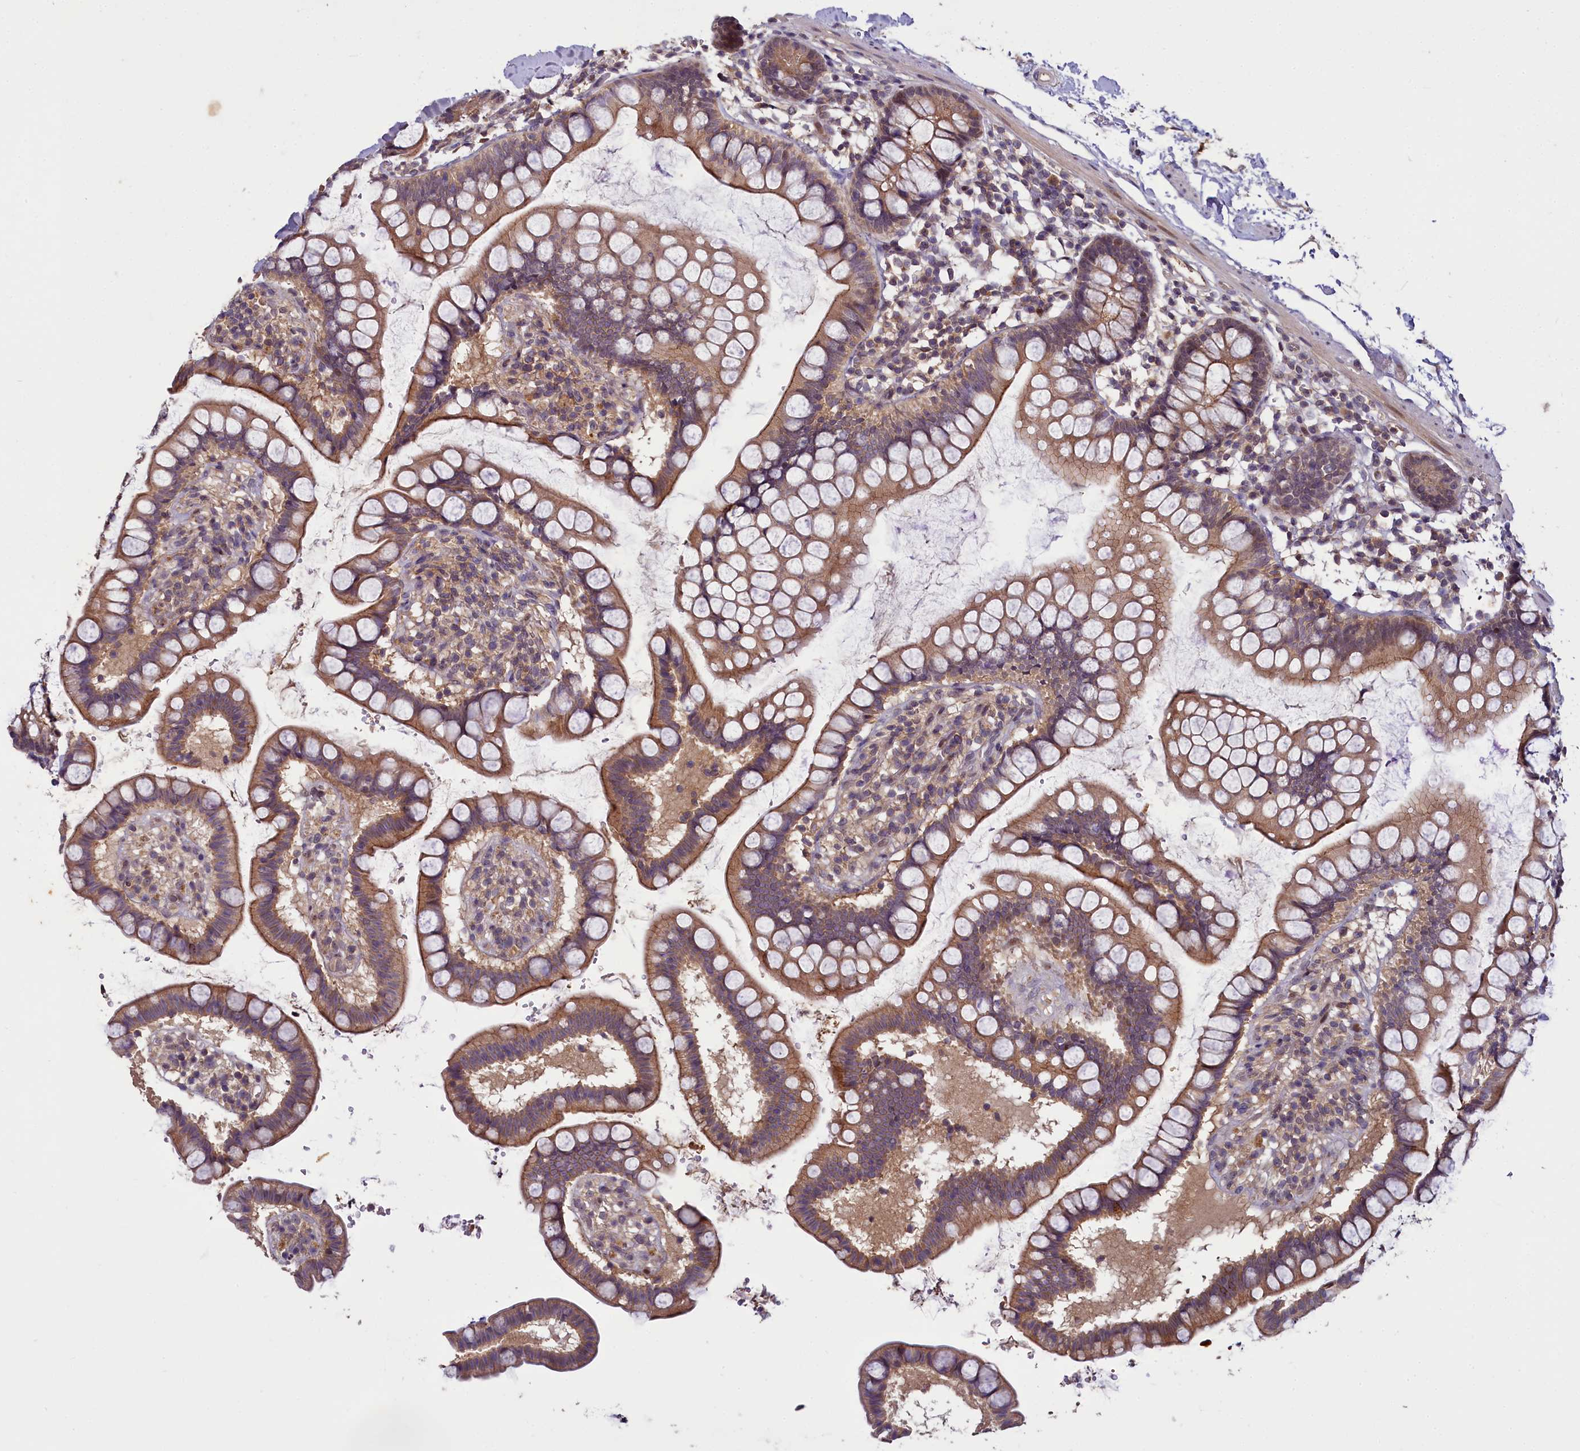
{"staining": {"intensity": "moderate", "quantity": ">75%", "location": "cytoplasmic/membranous"}, "tissue": "small intestine", "cell_type": "Glandular cells", "image_type": "normal", "snomed": [{"axis": "morphology", "description": "Normal tissue, NOS"}, {"axis": "topography", "description": "Small intestine"}], "caption": "Human small intestine stained for a protein (brown) demonstrates moderate cytoplasmic/membranous positive staining in approximately >75% of glandular cells.", "gene": "TMEM39A", "patient": {"sex": "female", "age": 84}}